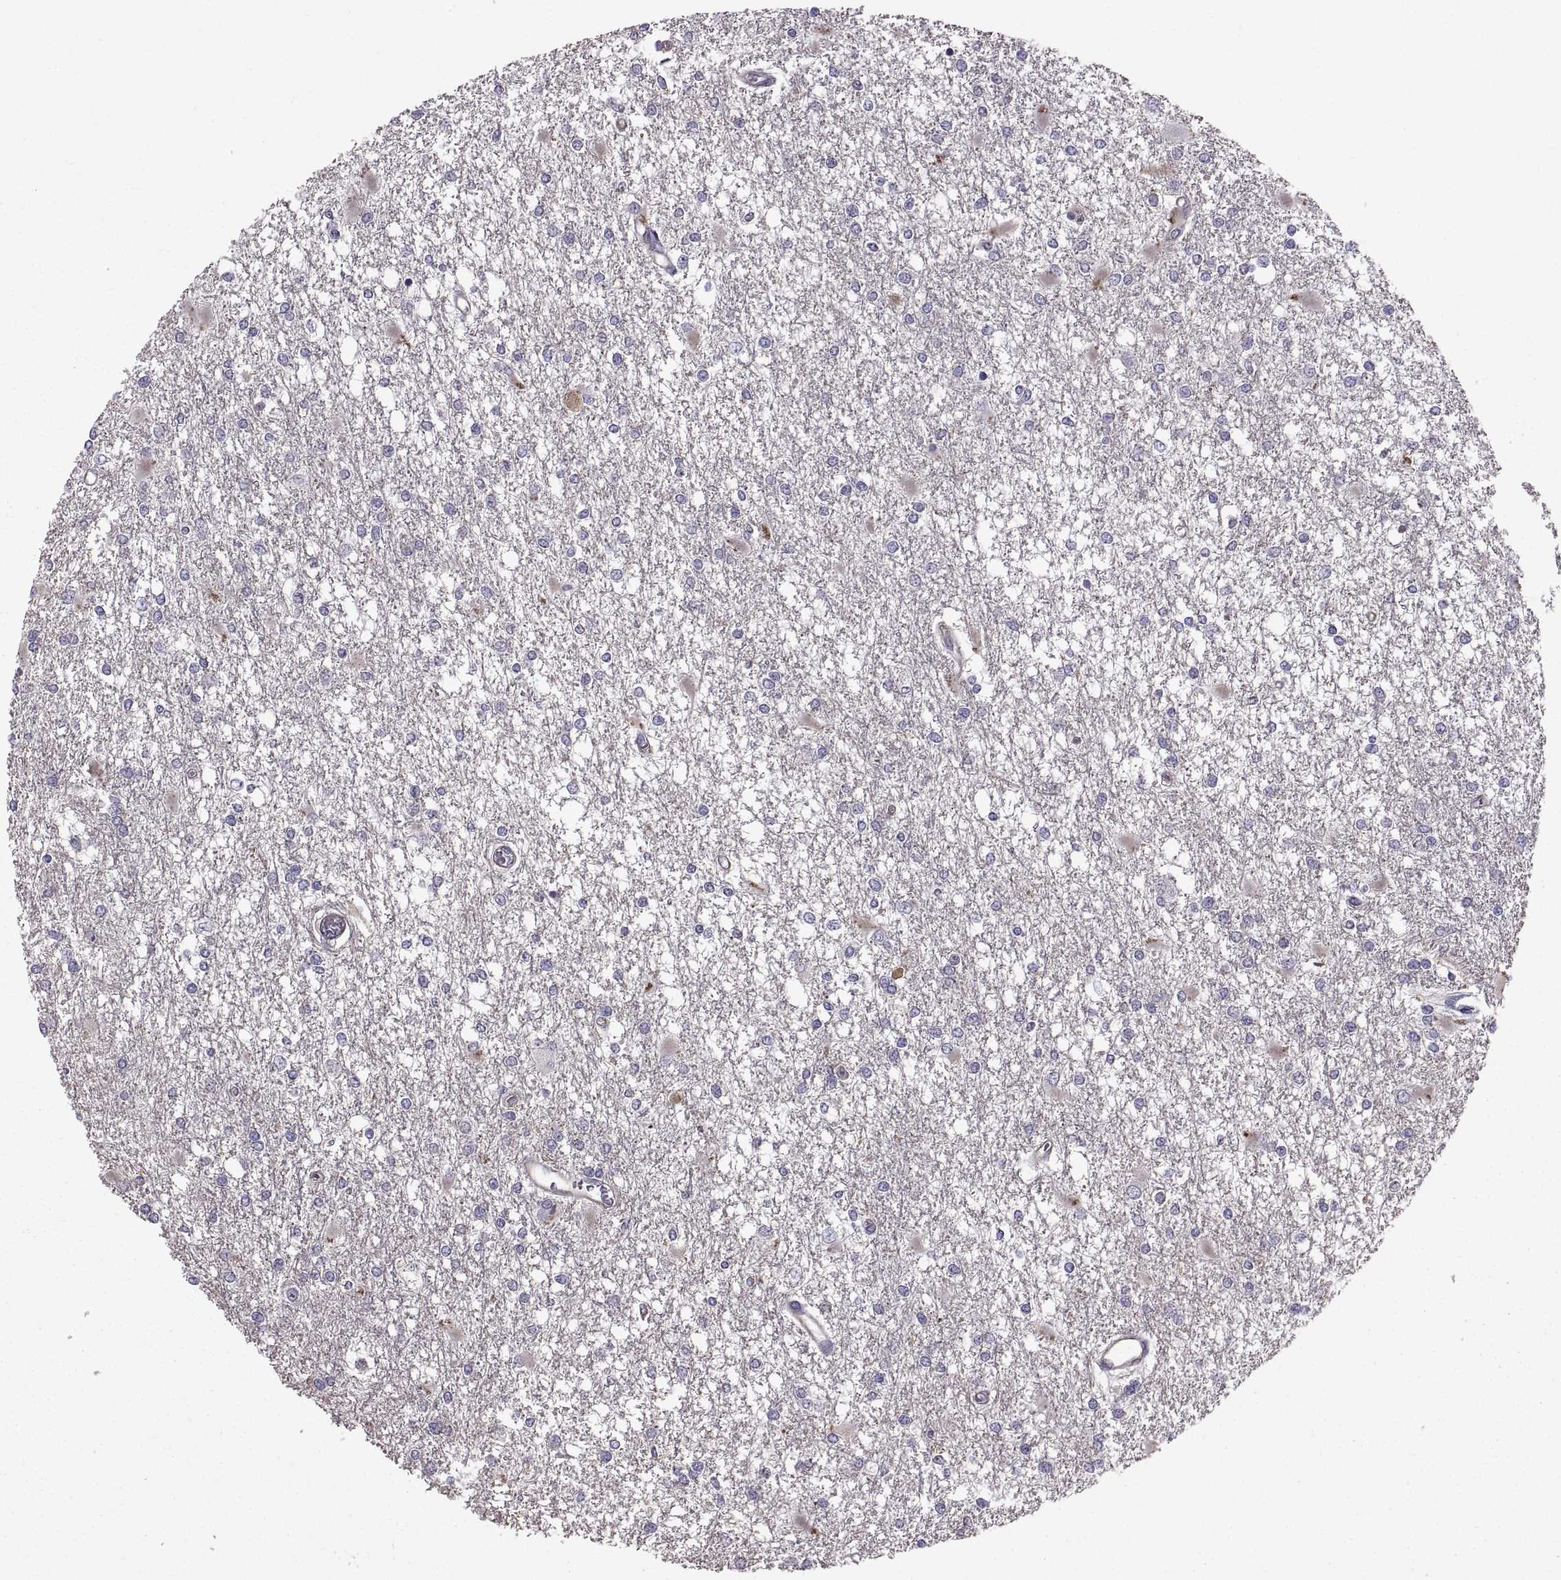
{"staining": {"intensity": "negative", "quantity": "none", "location": "none"}, "tissue": "glioma", "cell_type": "Tumor cells", "image_type": "cancer", "snomed": [{"axis": "morphology", "description": "Glioma, malignant, High grade"}, {"axis": "topography", "description": "Cerebral cortex"}], "caption": "The micrograph shows no staining of tumor cells in high-grade glioma (malignant).", "gene": "ARSL", "patient": {"sex": "male", "age": 79}}